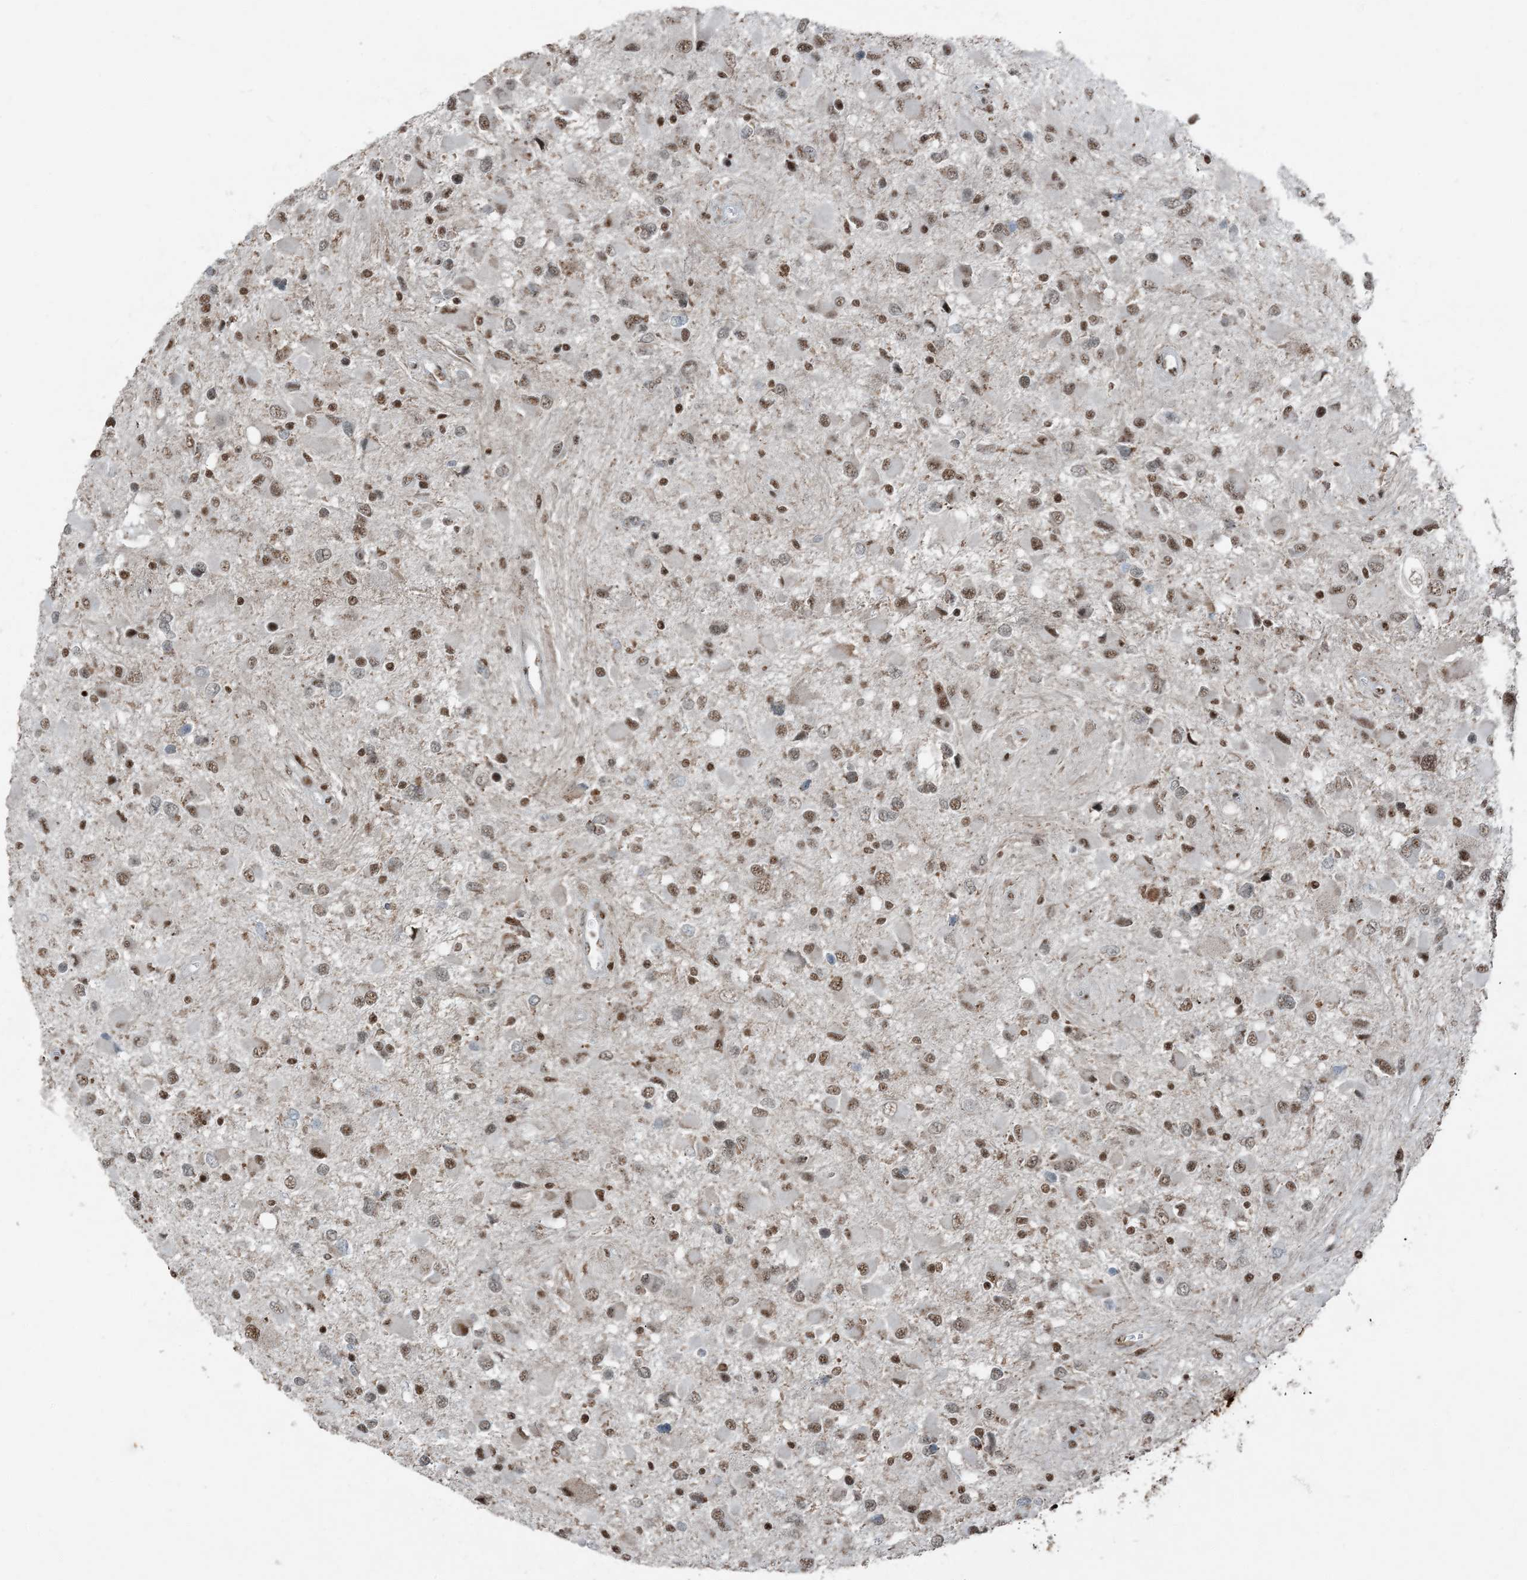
{"staining": {"intensity": "moderate", "quantity": ">75%", "location": "nuclear"}, "tissue": "glioma", "cell_type": "Tumor cells", "image_type": "cancer", "snomed": [{"axis": "morphology", "description": "Glioma, malignant, High grade"}, {"axis": "topography", "description": "Brain"}], "caption": "The photomicrograph reveals a brown stain indicating the presence of a protein in the nuclear of tumor cells in high-grade glioma (malignant).", "gene": "TADA2B", "patient": {"sex": "male", "age": 53}}